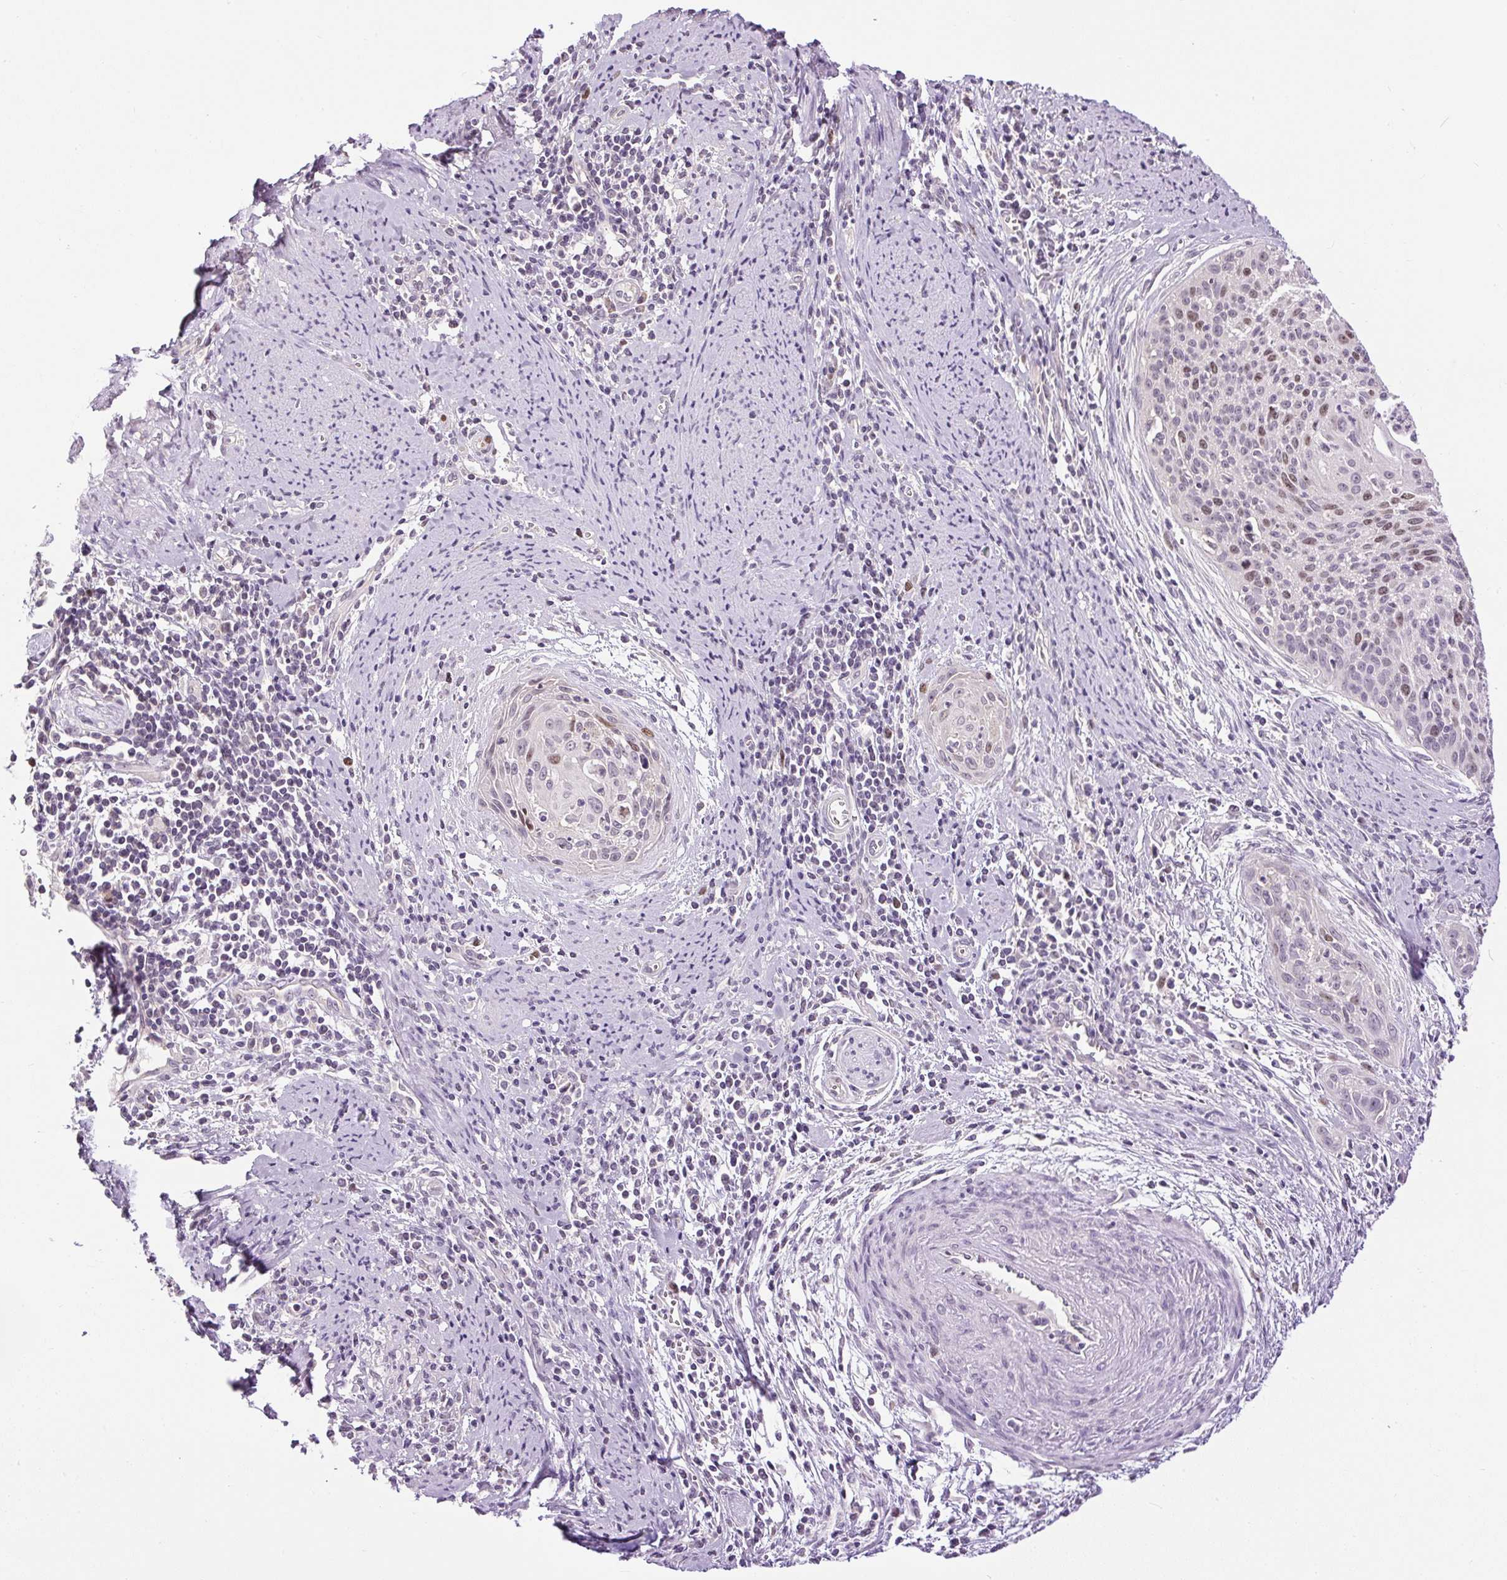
{"staining": {"intensity": "moderate", "quantity": "25%-75%", "location": "nuclear"}, "tissue": "cervical cancer", "cell_type": "Tumor cells", "image_type": "cancer", "snomed": [{"axis": "morphology", "description": "Squamous cell carcinoma, NOS"}, {"axis": "topography", "description": "Cervix"}], "caption": "About 25%-75% of tumor cells in cervical squamous cell carcinoma display moderate nuclear protein positivity as visualized by brown immunohistochemical staining.", "gene": "RACGAP1", "patient": {"sex": "female", "age": 55}}